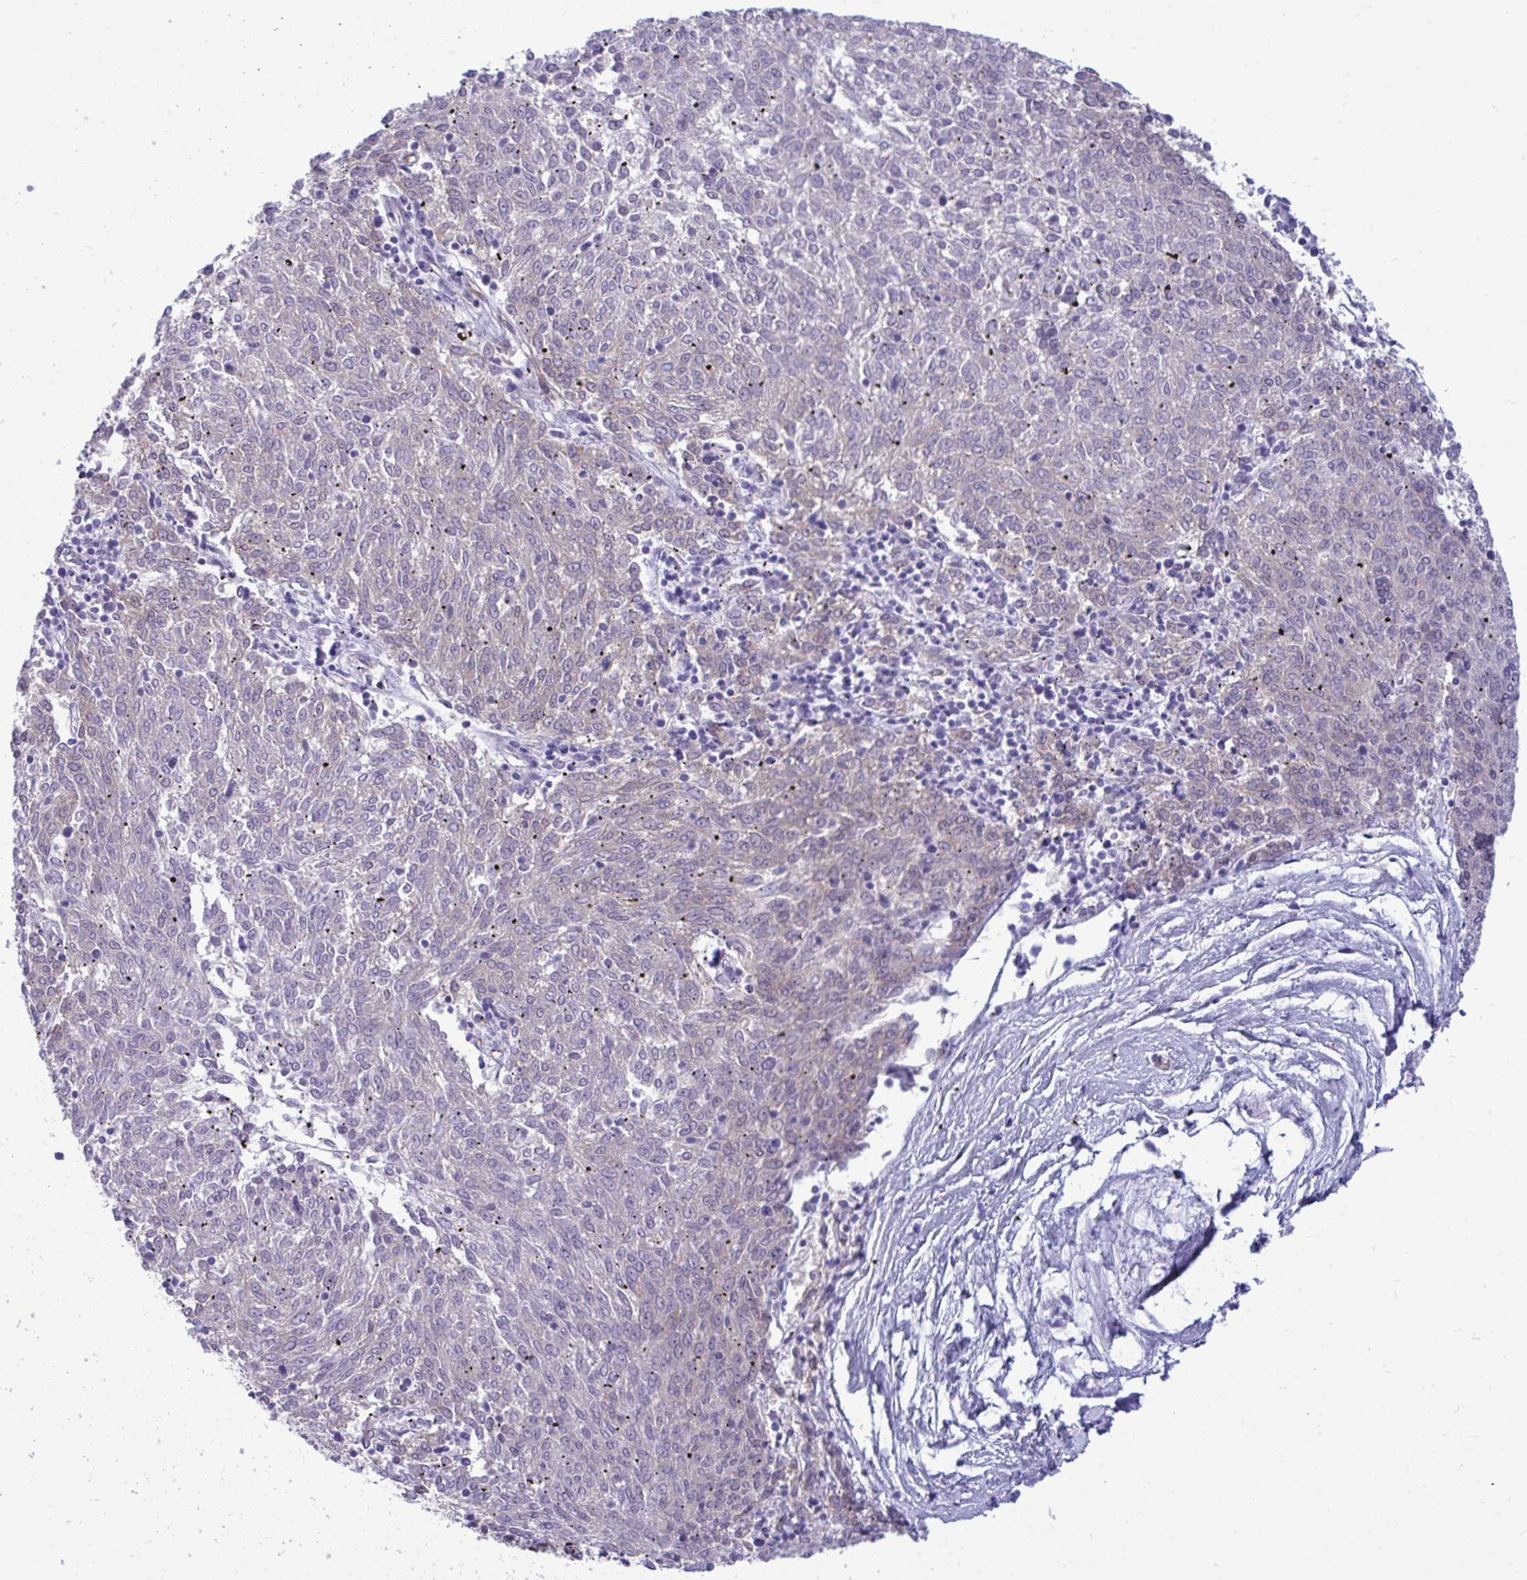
{"staining": {"intensity": "weak", "quantity": "<25%", "location": "cytoplasmic/membranous,nuclear"}, "tissue": "melanoma", "cell_type": "Tumor cells", "image_type": "cancer", "snomed": [{"axis": "morphology", "description": "Malignant melanoma, NOS"}, {"axis": "topography", "description": "Skin"}], "caption": "There is no significant positivity in tumor cells of malignant melanoma.", "gene": "LIMS2", "patient": {"sex": "female", "age": 72}}